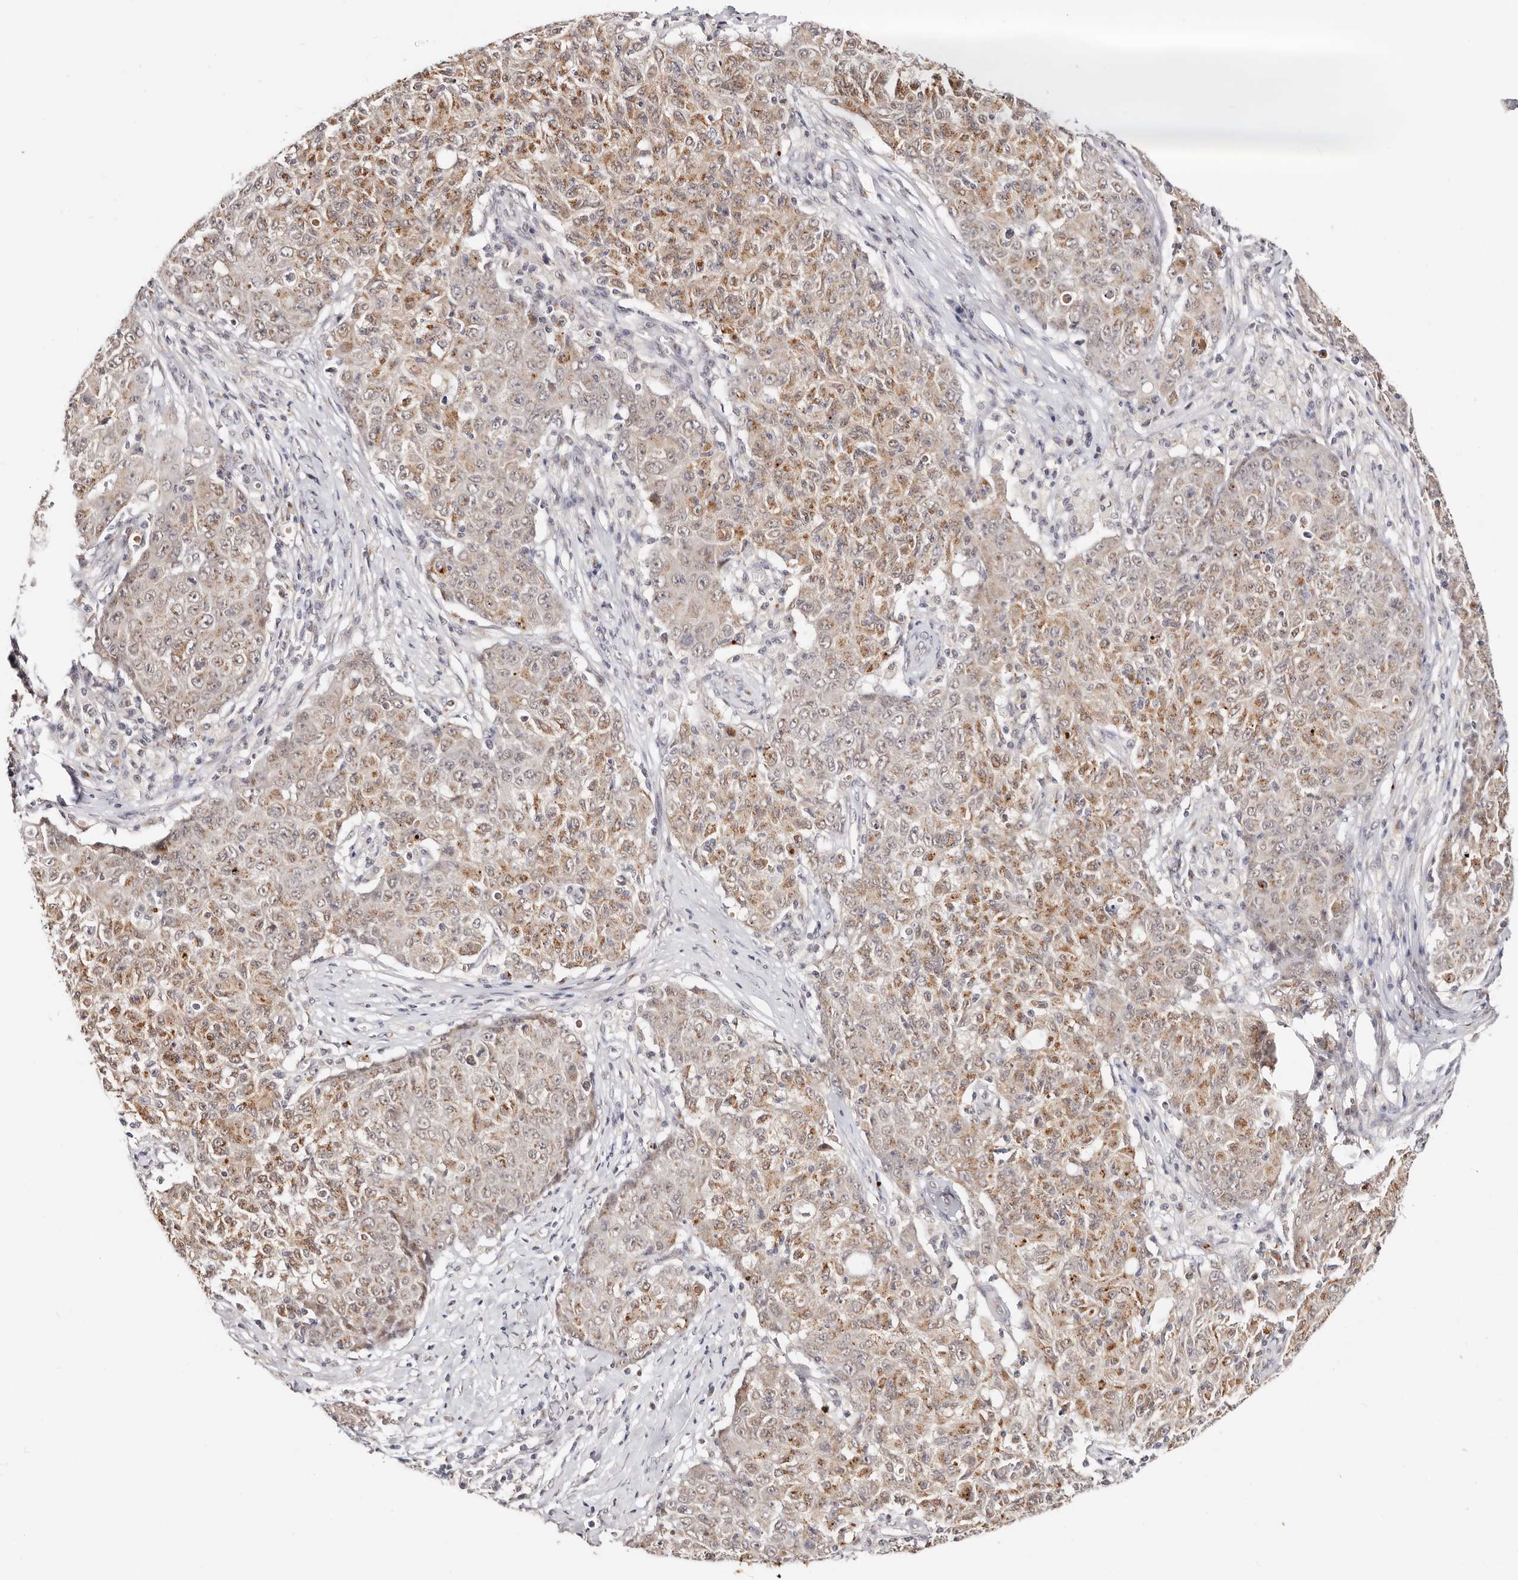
{"staining": {"intensity": "moderate", "quantity": ">75%", "location": "cytoplasmic/membranous"}, "tissue": "ovarian cancer", "cell_type": "Tumor cells", "image_type": "cancer", "snomed": [{"axis": "morphology", "description": "Carcinoma, endometroid"}, {"axis": "topography", "description": "Ovary"}], "caption": "IHC staining of ovarian cancer (endometroid carcinoma), which demonstrates medium levels of moderate cytoplasmic/membranous positivity in about >75% of tumor cells indicating moderate cytoplasmic/membranous protein positivity. The staining was performed using DAB (brown) for protein detection and nuclei were counterstained in hematoxylin (blue).", "gene": "VIPAS39", "patient": {"sex": "female", "age": 42}}